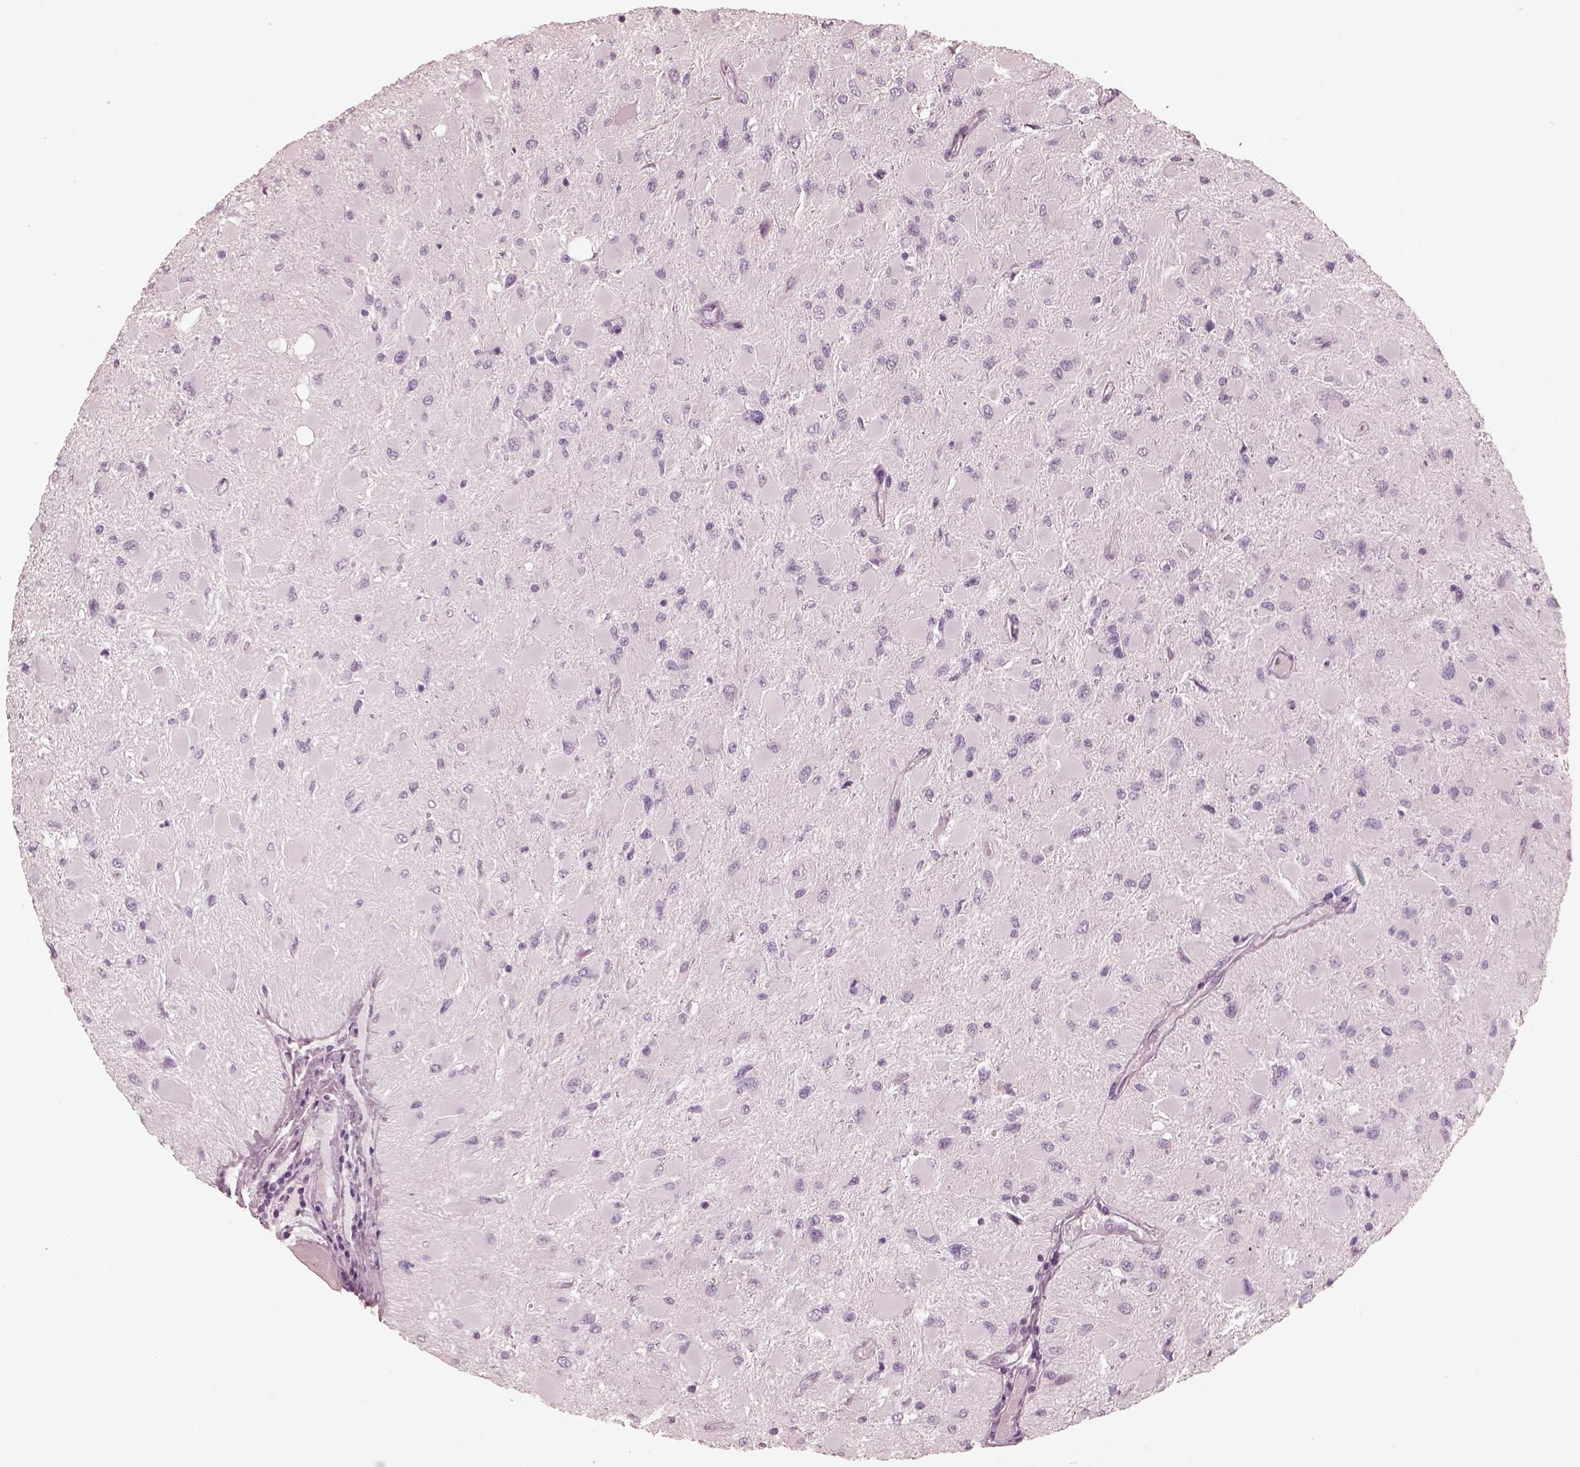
{"staining": {"intensity": "negative", "quantity": "none", "location": "none"}, "tissue": "glioma", "cell_type": "Tumor cells", "image_type": "cancer", "snomed": [{"axis": "morphology", "description": "Glioma, malignant, High grade"}, {"axis": "topography", "description": "Cerebral cortex"}], "caption": "Tumor cells show no significant protein staining in glioma.", "gene": "FABP9", "patient": {"sex": "female", "age": 36}}